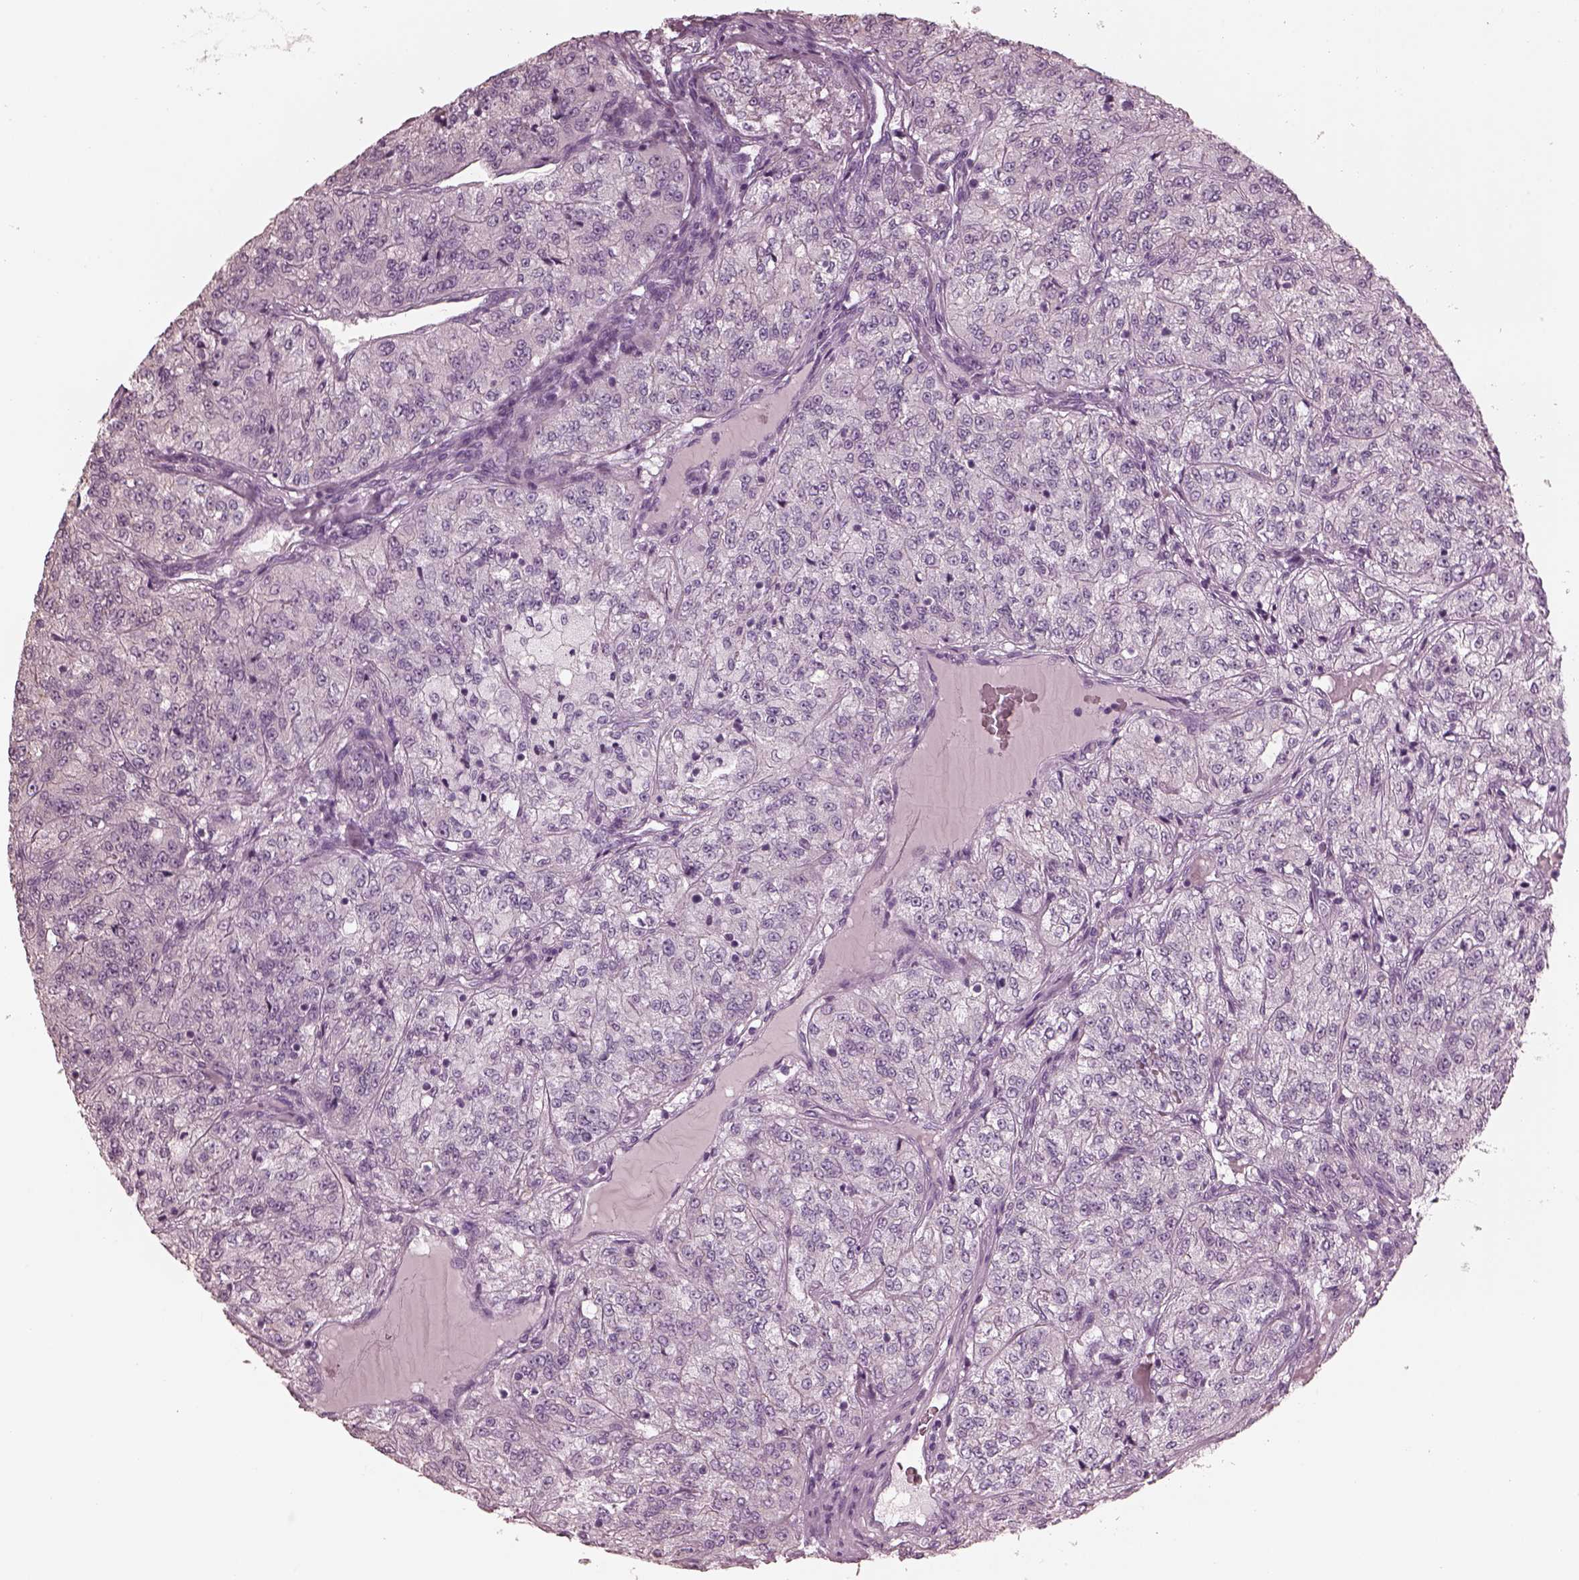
{"staining": {"intensity": "negative", "quantity": "none", "location": "none"}, "tissue": "renal cancer", "cell_type": "Tumor cells", "image_type": "cancer", "snomed": [{"axis": "morphology", "description": "Adenocarcinoma, NOS"}, {"axis": "topography", "description": "Kidney"}], "caption": "An immunohistochemistry micrograph of adenocarcinoma (renal) is shown. There is no staining in tumor cells of adenocarcinoma (renal).", "gene": "FABP9", "patient": {"sex": "female", "age": 63}}